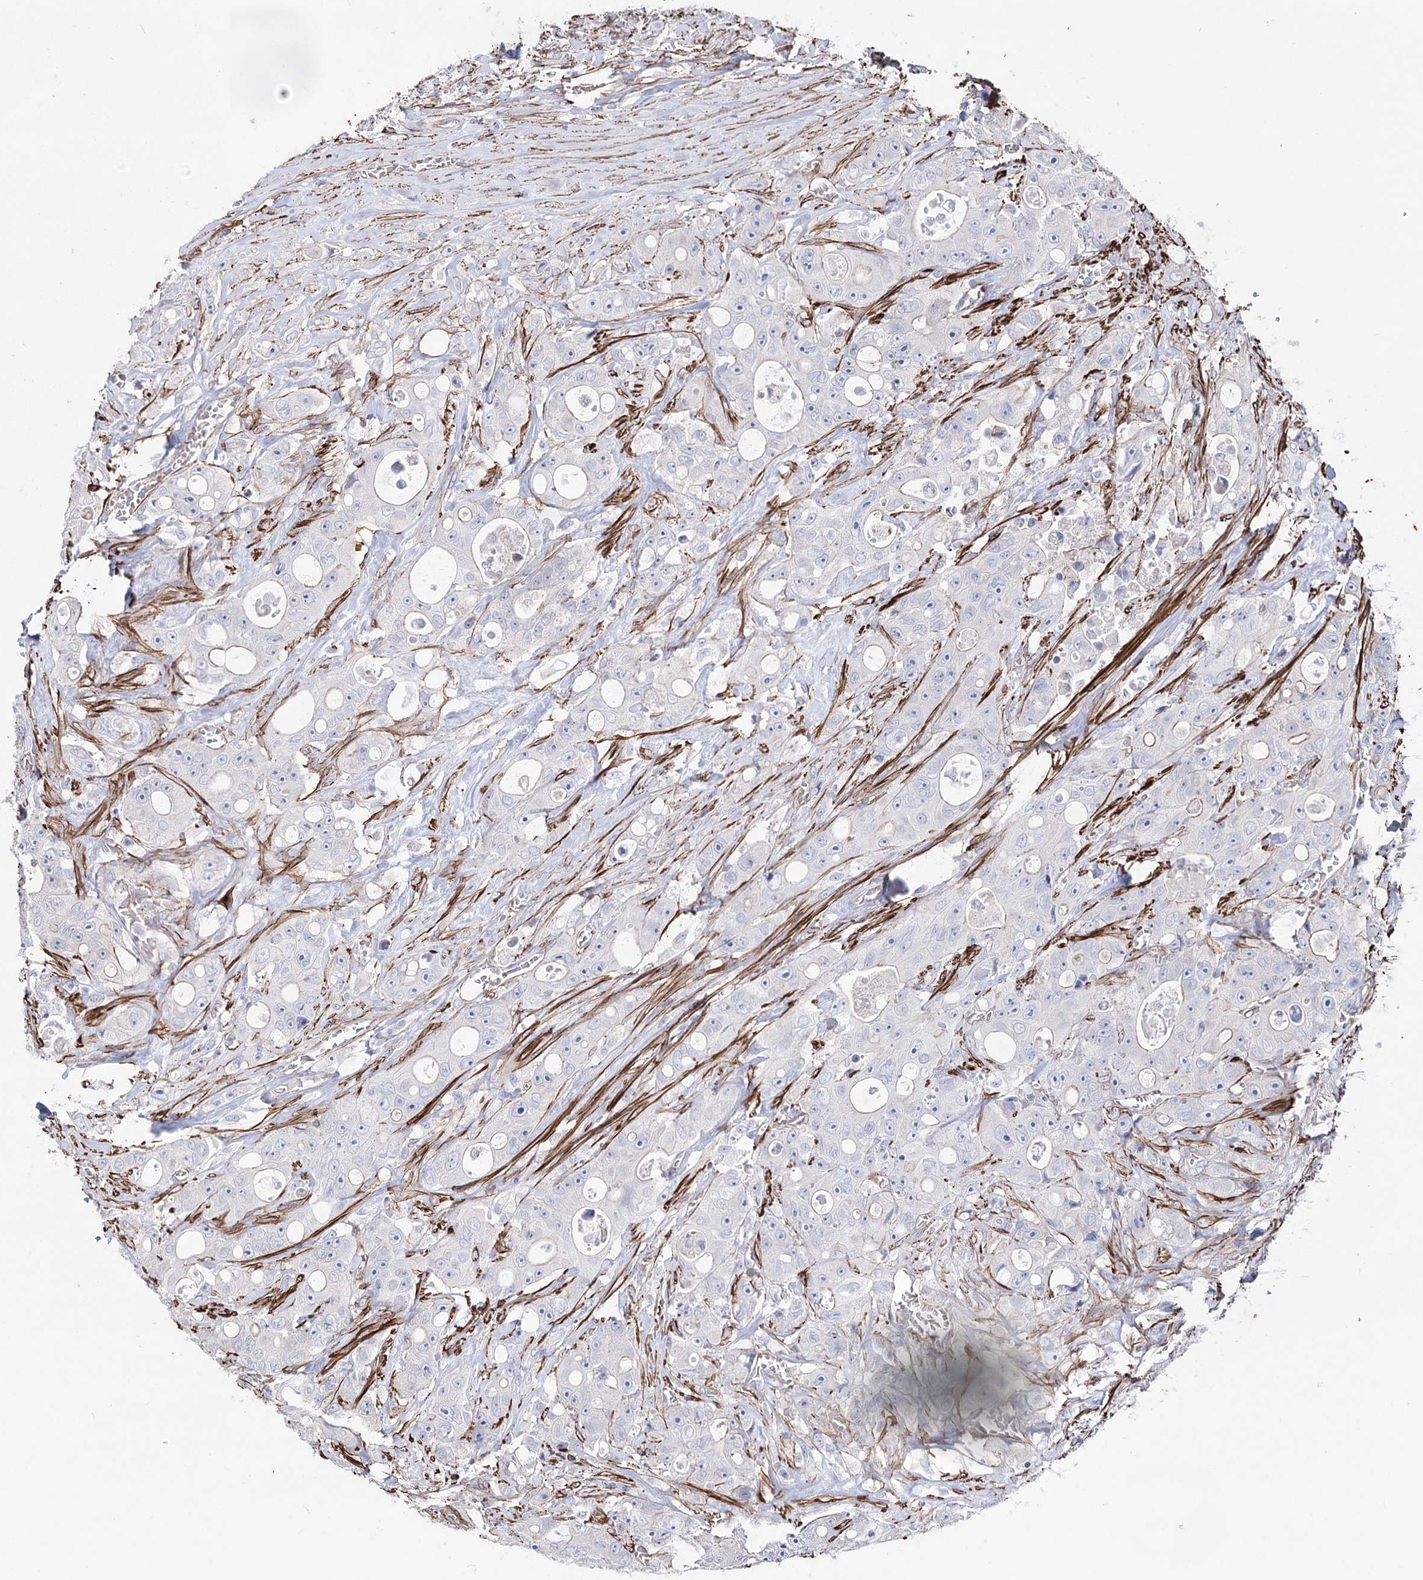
{"staining": {"intensity": "negative", "quantity": "none", "location": "none"}, "tissue": "colorectal cancer", "cell_type": "Tumor cells", "image_type": "cancer", "snomed": [{"axis": "morphology", "description": "Adenocarcinoma, NOS"}, {"axis": "topography", "description": "Colon"}], "caption": "Immunohistochemistry (IHC) of human colorectal adenocarcinoma displays no positivity in tumor cells.", "gene": "ARHGAP20", "patient": {"sex": "female", "age": 46}}